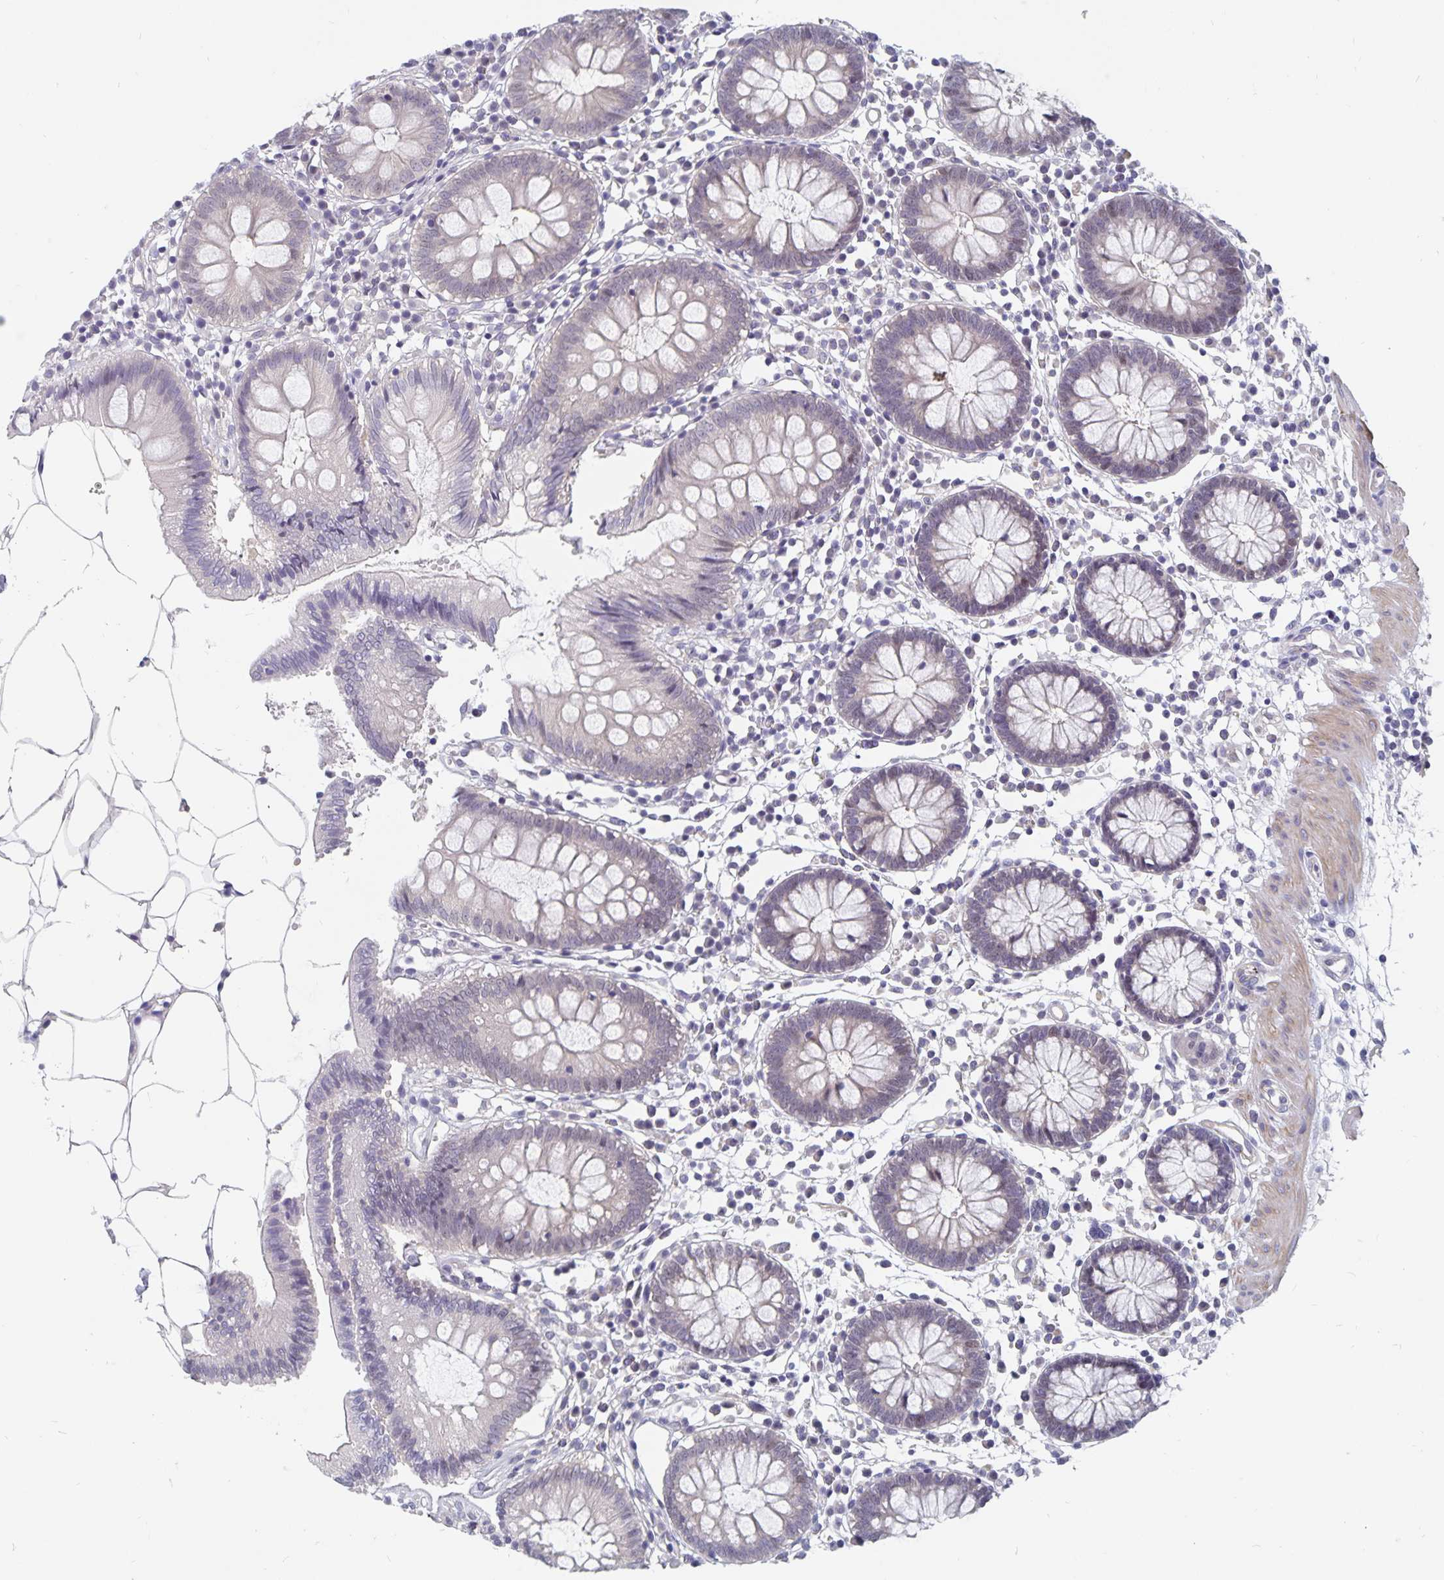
{"staining": {"intensity": "negative", "quantity": "none", "location": "none"}, "tissue": "colon", "cell_type": "Endothelial cells", "image_type": "normal", "snomed": [{"axis": "morphology", "description": "Normal tissue, NOS"}, {"axis": "morphology", "description": "Adenocarcinoma, NOS"}, {"axis": "topography", "description": "Colon"}], "caption": "Colon was stained to show a protein in brown. There is no significant expression in endothelial cells. Nuclei are stained in blue.", "gene": "BAG6", "patient": {"sex": "male", "age": 83}}